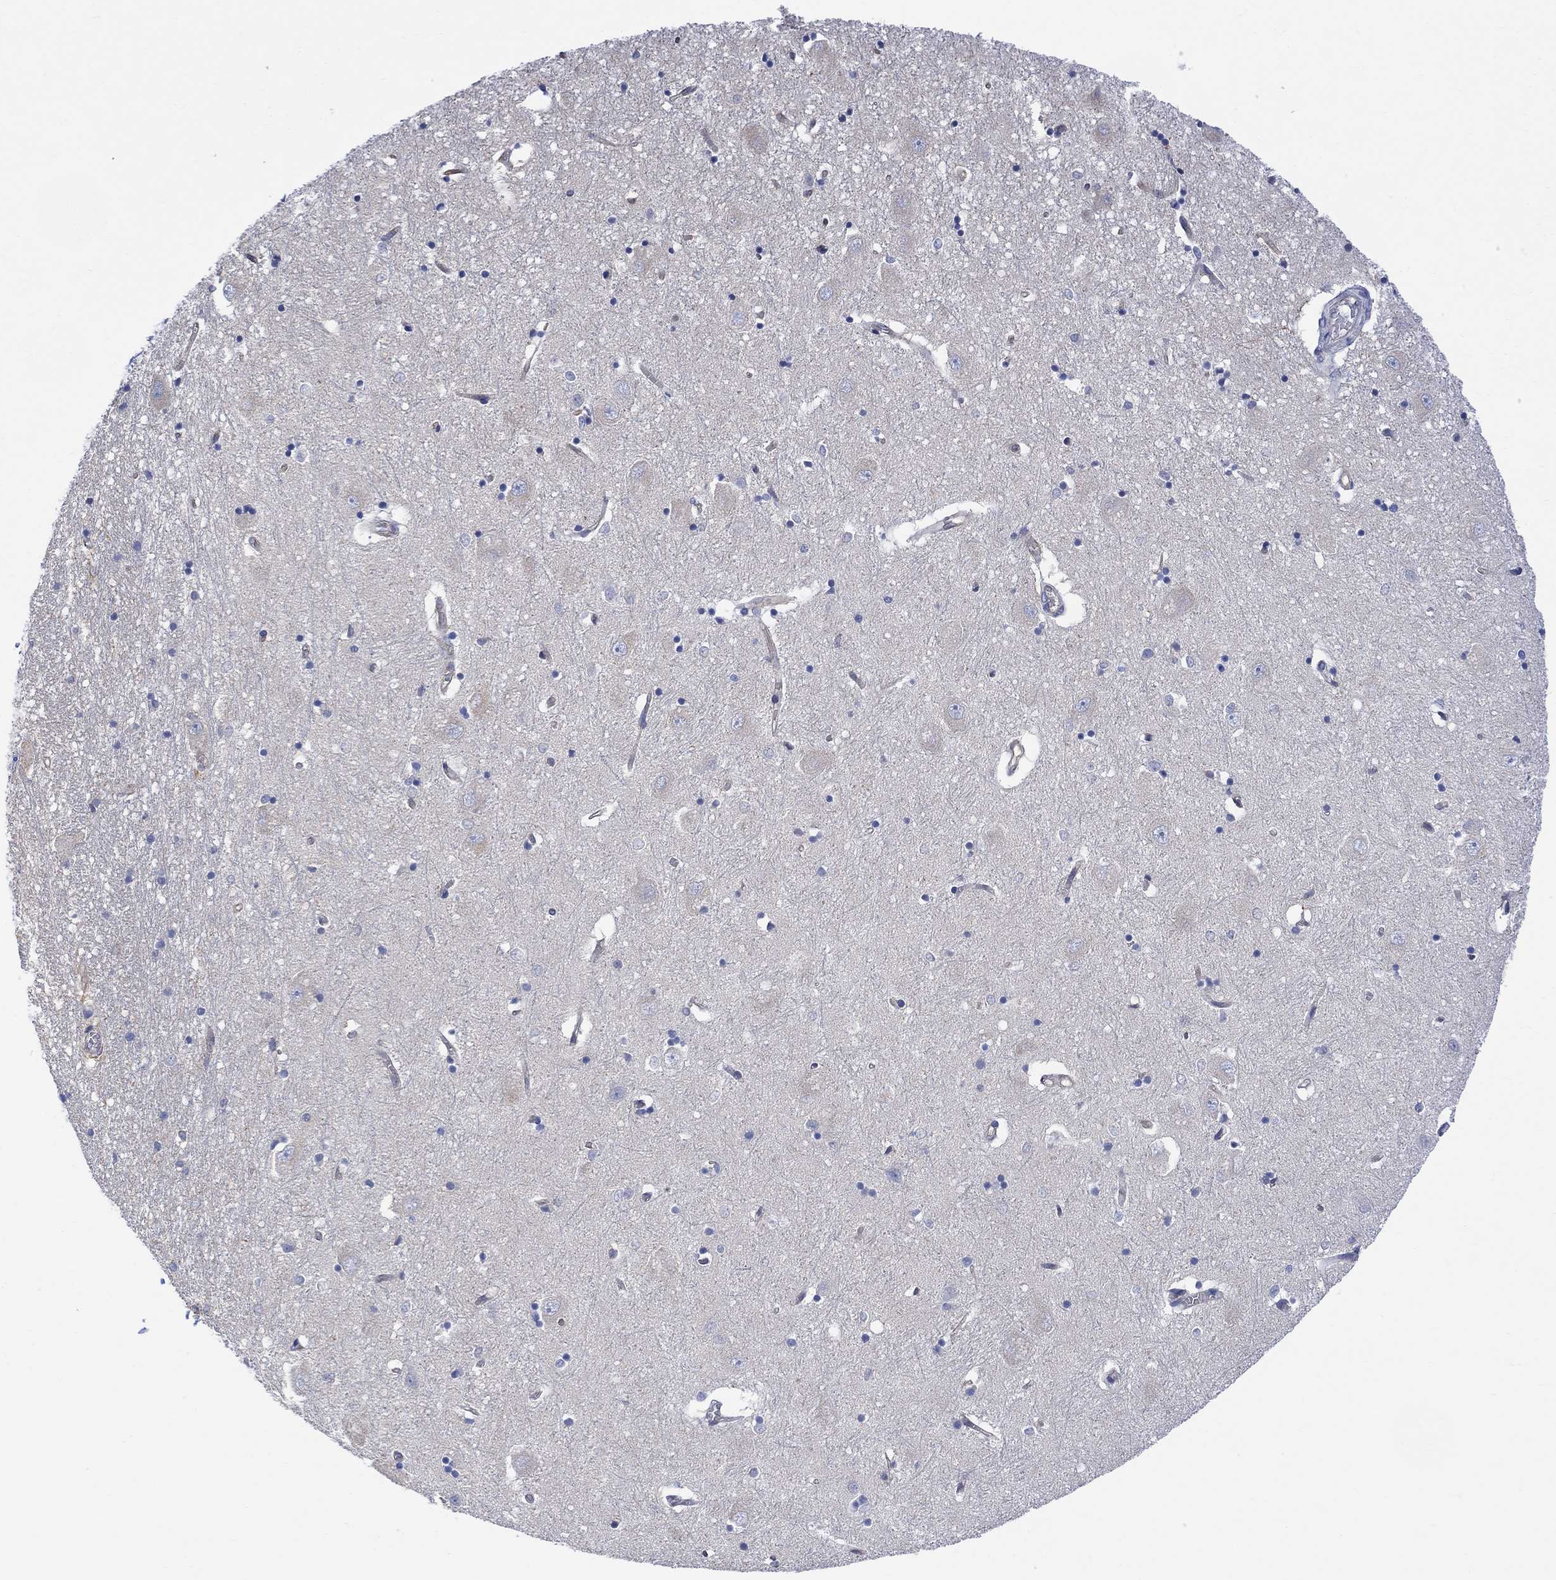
{"staining": {"intensity": "negative", "quantity": "none", "location": "none"}, "tissue": "caudate", "cell_type": "Glial cells", "image_type": "normal", "snomed": [{"axis": "morphology", "description": "Normal tissue, NOS"}, {"axis": "topography", "description": "Lateral ventricle wall"}], "caption": "Caudate stained for a protein using immunohistochemistry demonstrates no positivity glial cells.", "gene": "GBP5", "patient": {"sex": "male", "age": 54}}